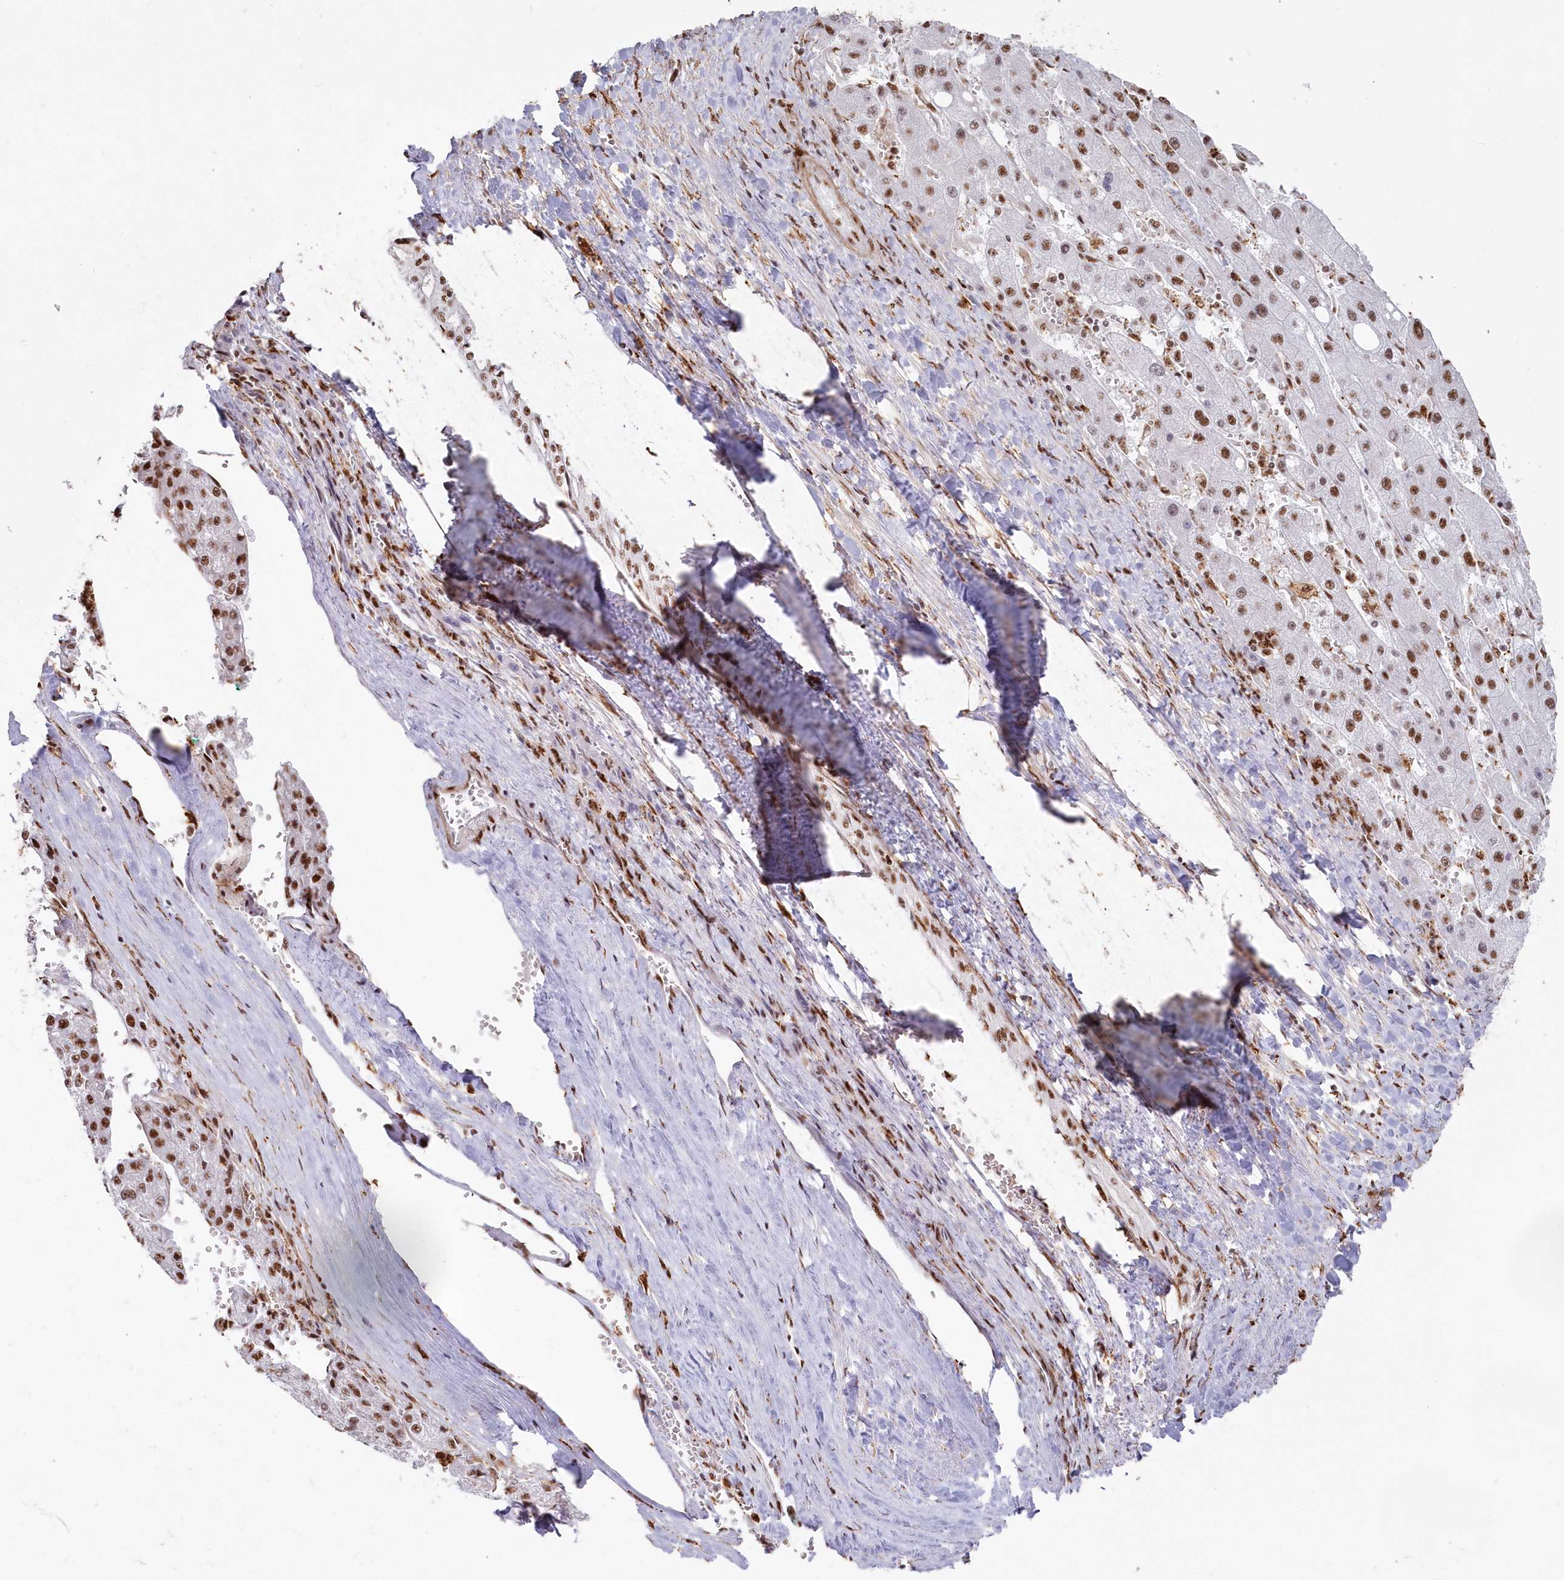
{"staining": {"intensity": "strong", "quantity": "25%-75%", "location": "nuclear"}, "tissue": "liver cancer", "cell_type": "Tumor cells", "image_type": "cancer", "snomed": [{"axis": "morphology", "description": "Carcinoma, Hepatocellular, NOS"}, {"axis": "topography", "description": "Liver"}], "caption": "Protein expression analysis of liver cancer reveals strong nuclear positivity in about 25%-75% of tumor cells.", "gene": "DDX46", "patient": {"sex": "female", "age": 73}}